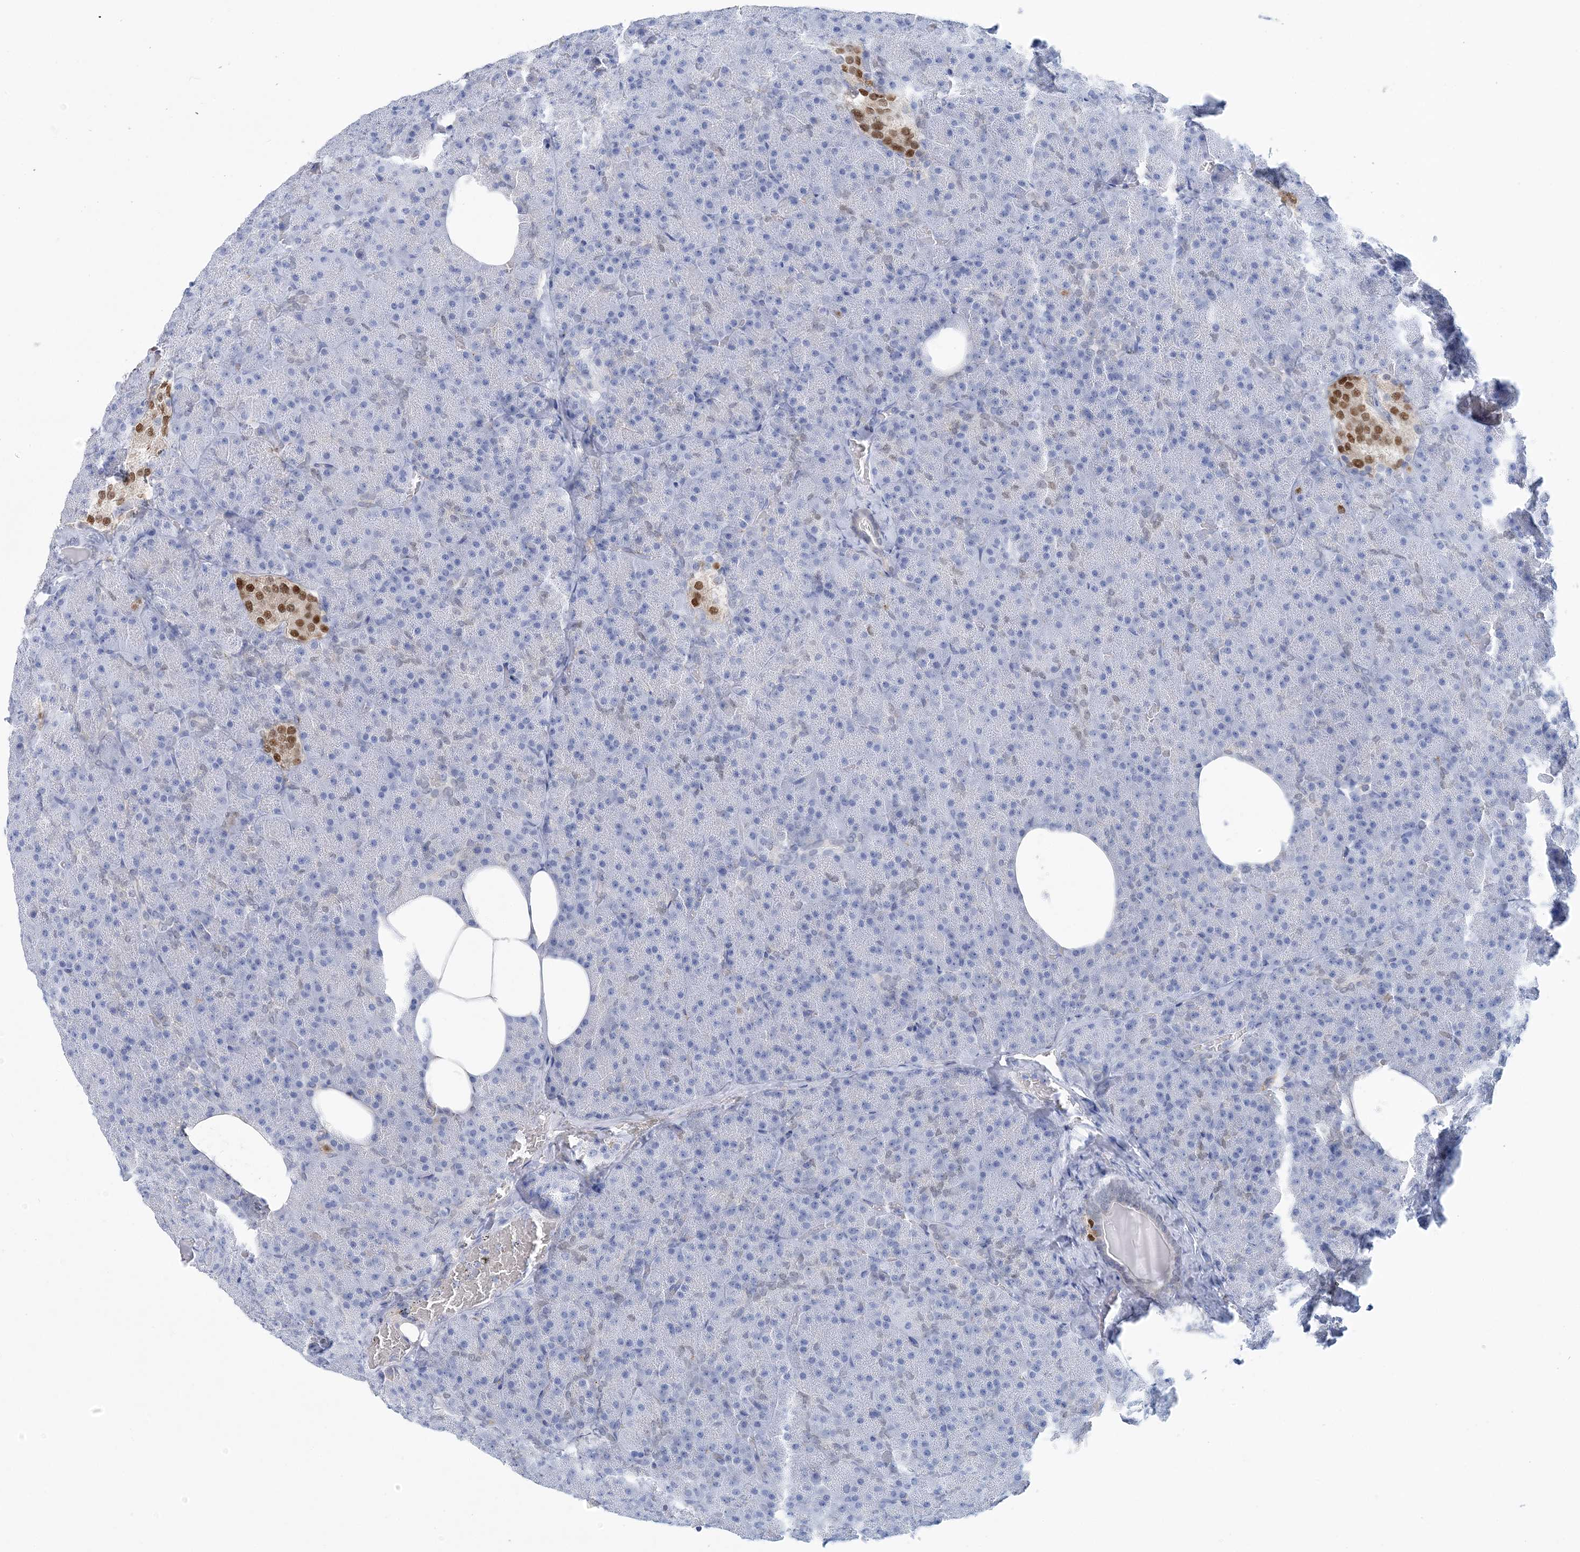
{"staining": {"intensity": "negative", "quantity": "none", "location": "none"}, "tissue": "pancreas", "cell_type": "Exocrine glandular cells", "image_type": "normal", "snomed": [{"axis": "morphology", "description": "Normal tissue, NOS"}, {"axis": "morphology", "description": "Carcinoid, malignant, NOS"}, {"axis": "topography", "description": "Pancreas"}], "caption": "The IHC image has no significant positivity in exocrine glandular cells of pancreas.", "gene": "NKX6", "patient": {"sex": "female", "age": 35}}